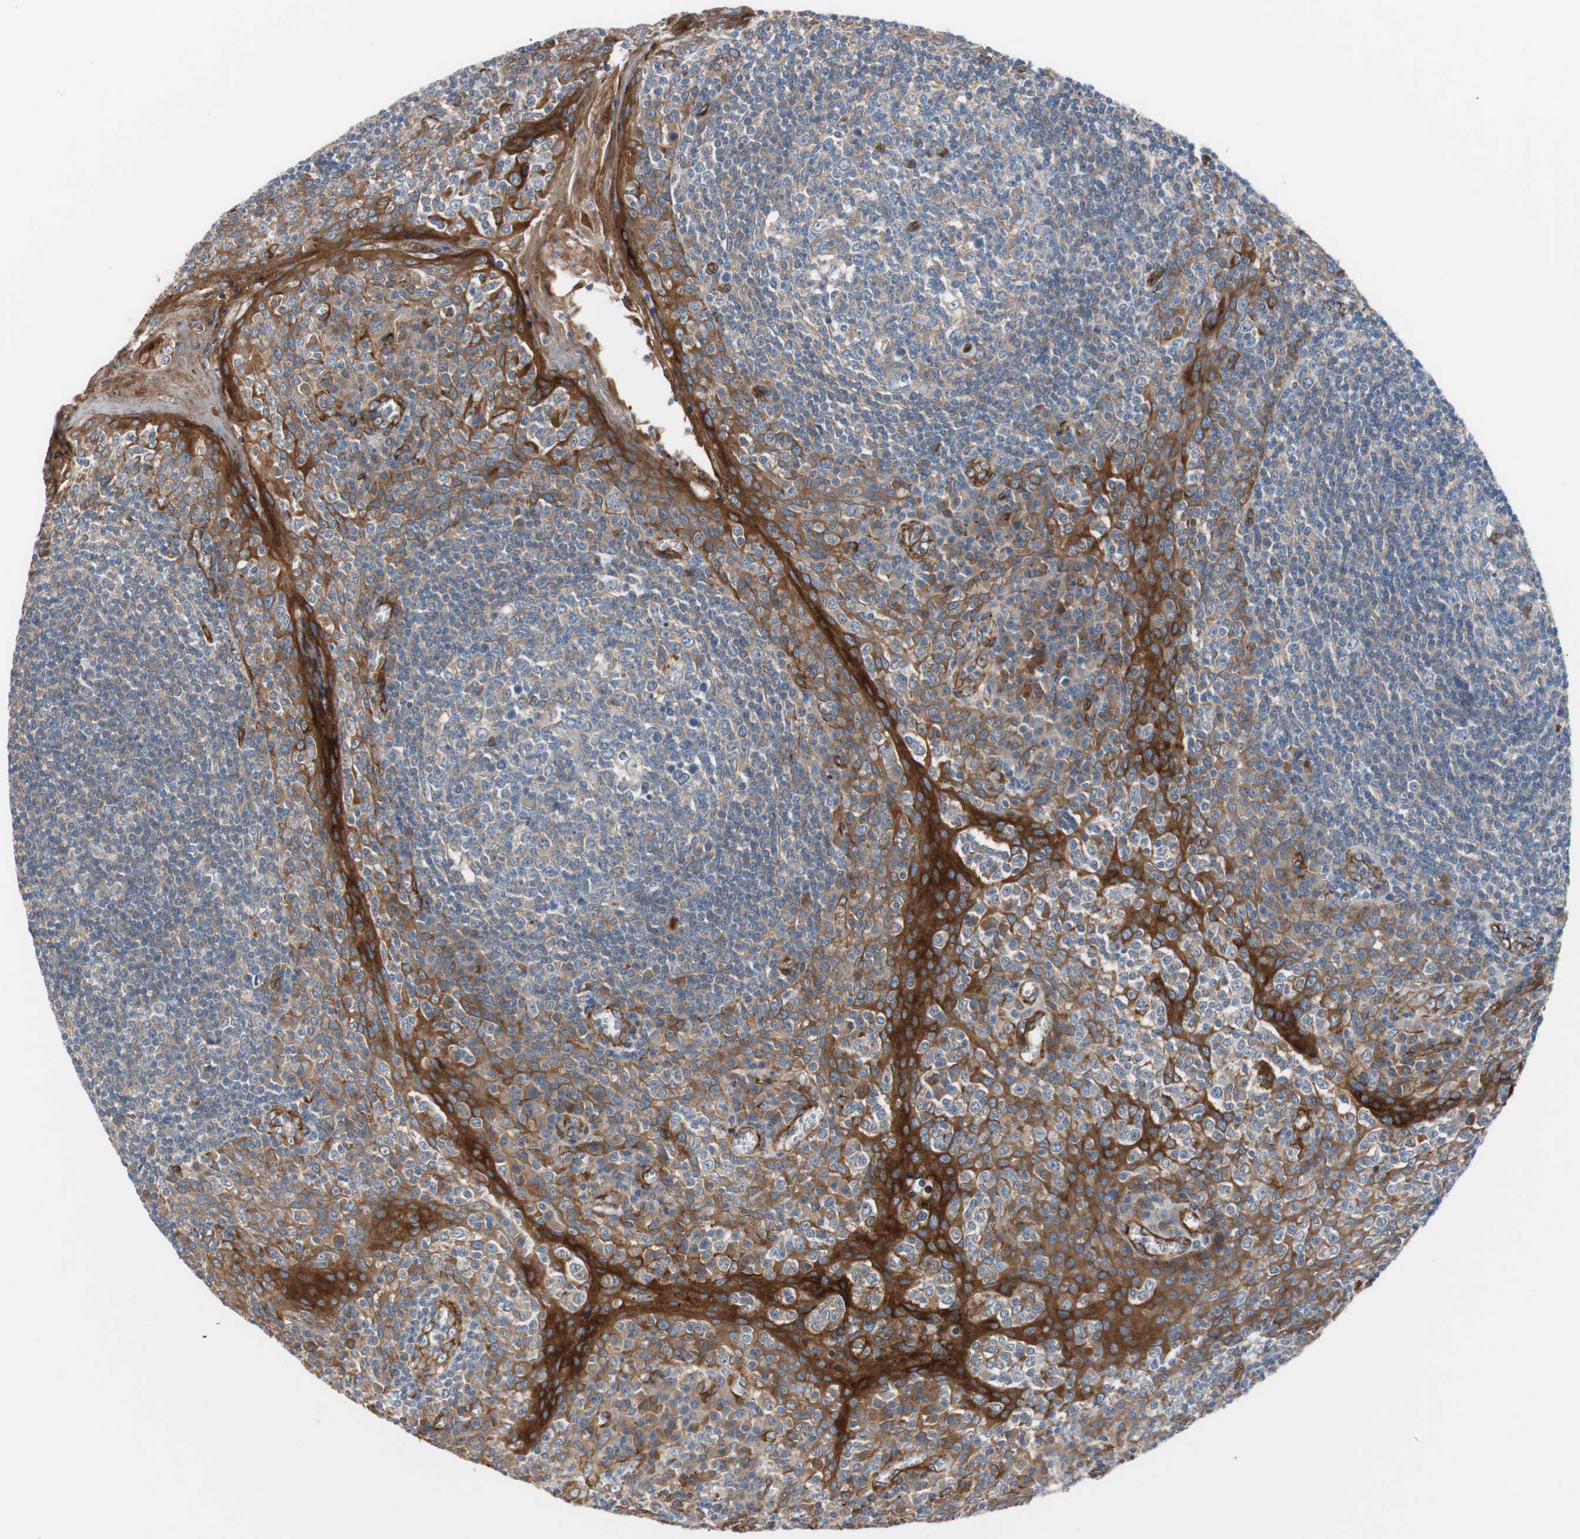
{"staining": {"intensity": "weak", "quantity": "<25%", "location": "cytoplasmic/membranous"}, "tissue": "tonsil", "cell_type": "Germinal center cells", "image_type": "normal", "snomed": [{"axis": "morphology", "description": "Normal tissue, NOS"}, {"axis": "topography", "description": "Tonsil"}], "caption": "The IHC micrograph has no significant staining in germinal center cells of tonsil.", "gene": "SPINT1", "patient": {"sex": "male", "age": 31}}